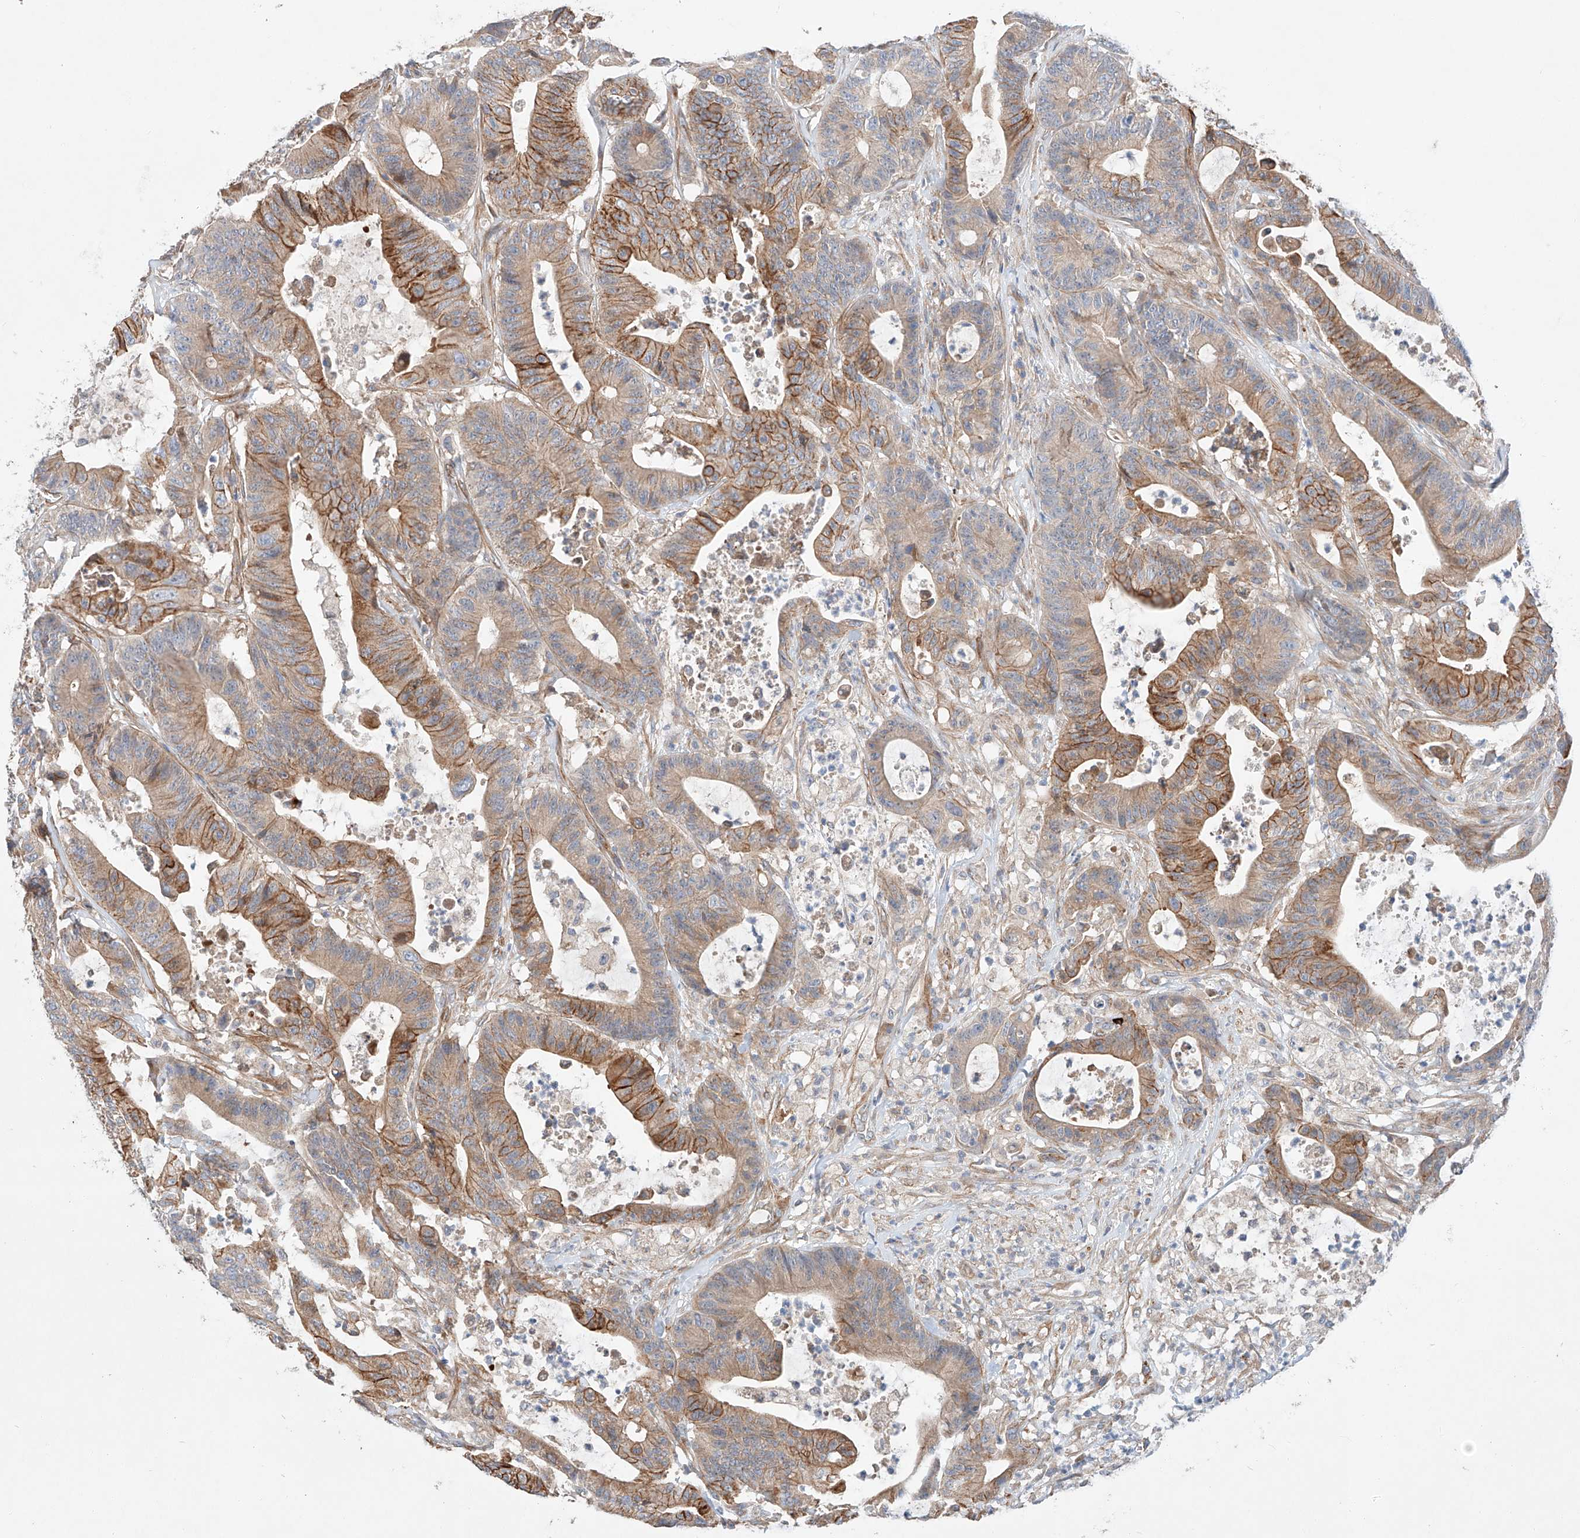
{"staining": {"intensity": "moderate", "quantity": ">75%", "location": "cytoplasmic/membranous"}, "tissue": "colorectal cancer", "cell_type": "Tumor cells", "image_type": "cancer", "snomed": [{"axis": "morphology", "description": "Adenocarcinoma, NOS"}, {"axis": "topography", "description": "Colon"}], "caption": "Immunohistochemistry of colorectal cancer demonstrates medium levels of moderate cytoplasmic/membranous expression in approximately >75% of tumor cells.", "gene": "MINDY4", "patient": {"sex": "female", "age": 84}}